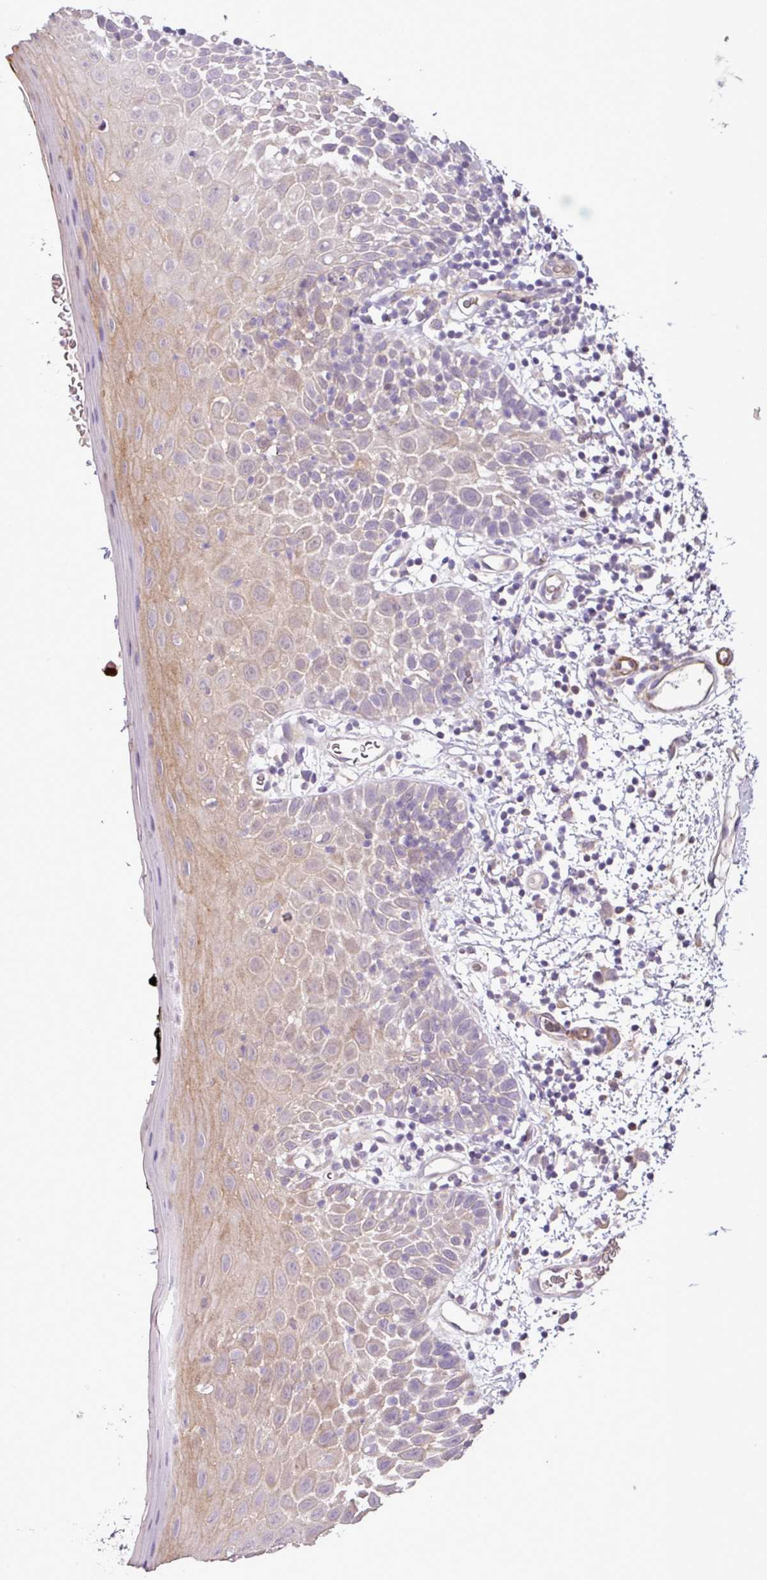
{"staining": {"intensity": "weak", "quantity": "25%-75%", "location": "cytoplasmic/membranous"}, "tissue": "oral mucosa", "cell_type": "Squamous epithelial cells", "image_type": "normal", "snomed": [{"axis": "morphology", "description": "Normal tissue, NOS"}, {"axis": "morphology", "description": "Squamous cell carcinoma, NOS"}, {"axis": "topography", "description": "Oral tissue"}, {"axis": "topography", "description": "Tounge, NOS"}, {"axis": "topography", "description": "Head-Neck"}], "caption": "Immunohistochemical staining of unremarkable oral mucosa shows weak cytoplasmic/membranous protein staining in approximately 25%-75% of squamous epithelial cells.", "gene": "NBEAL2", "patient": {"sex": "male", "age": 76}}